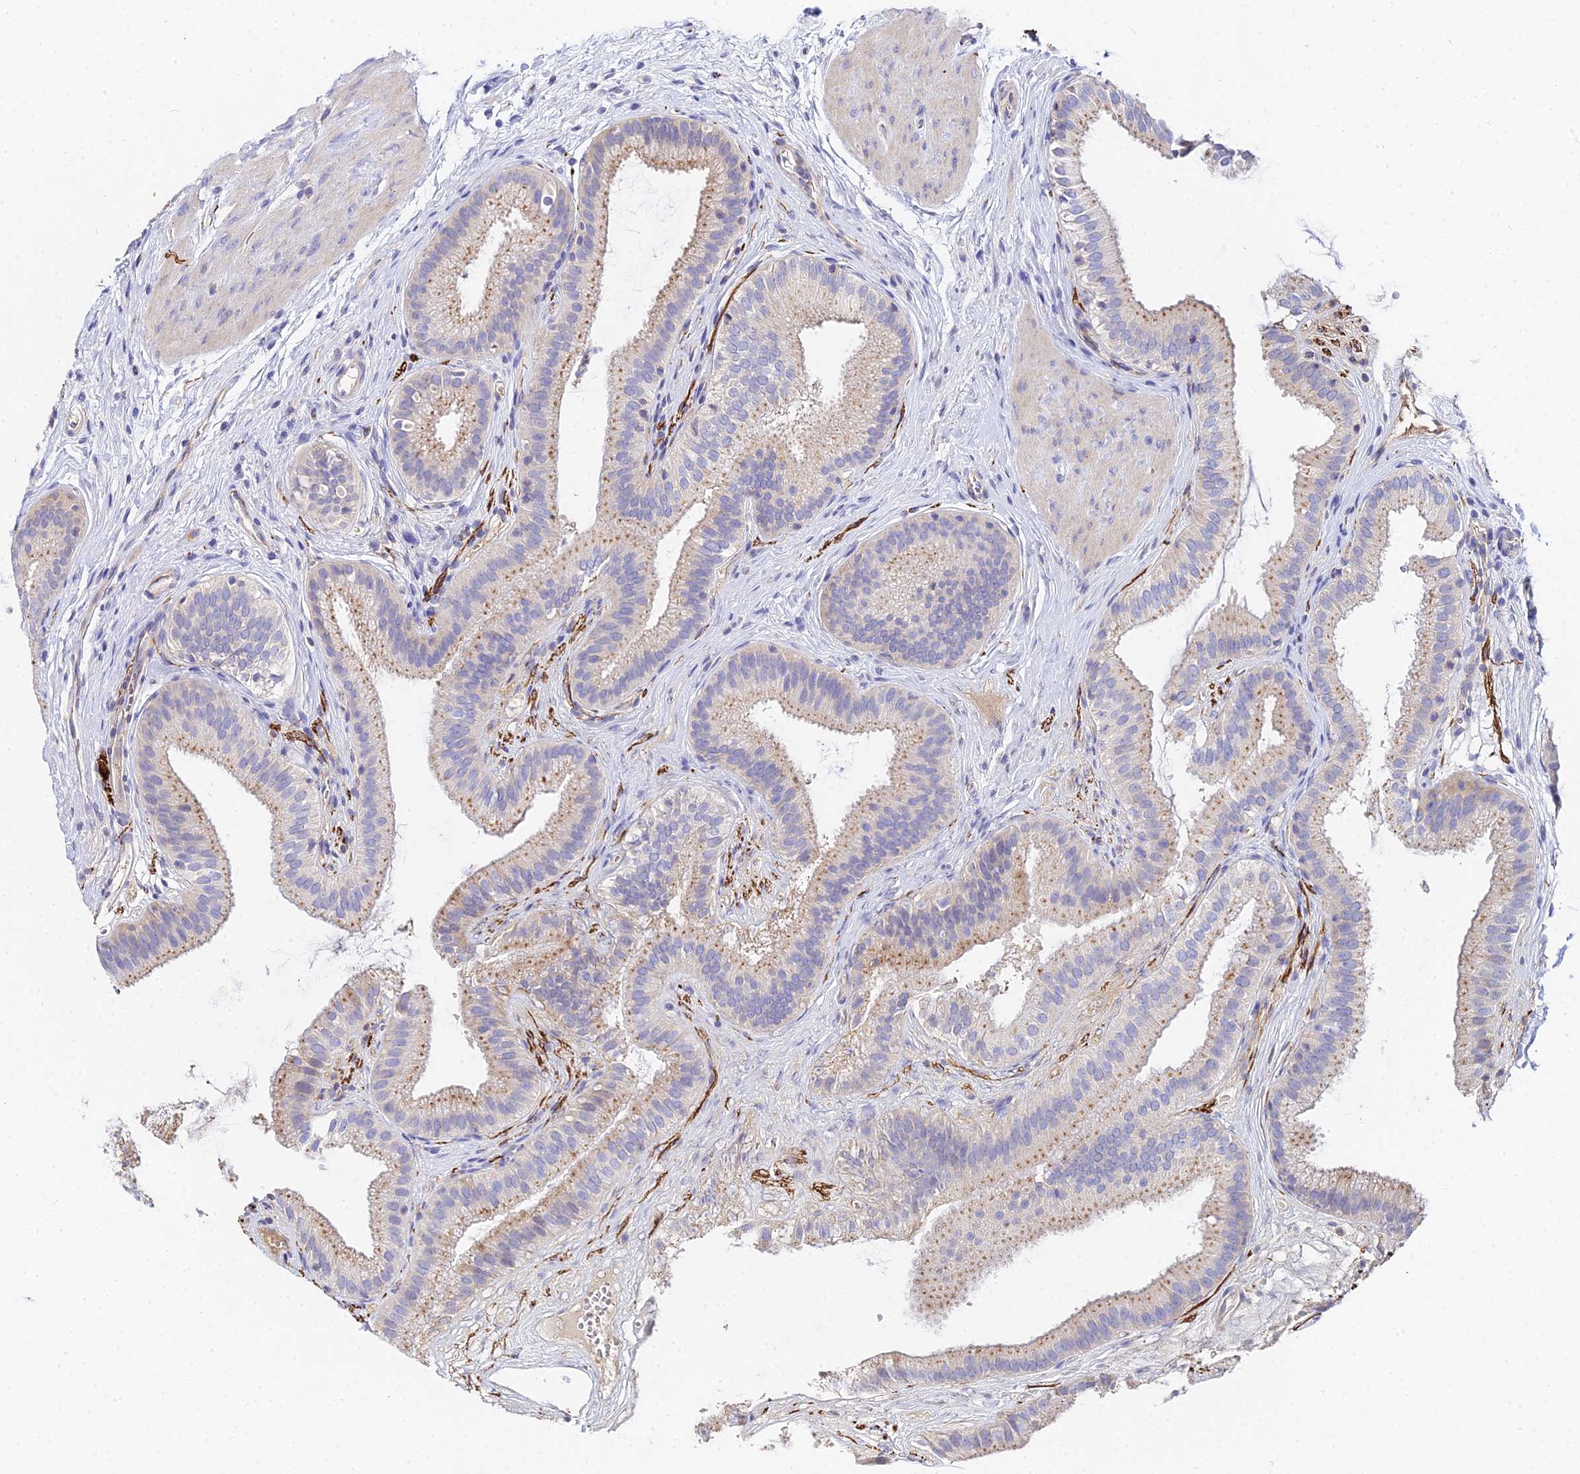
{"staining": {"intensity": "moderate", "quantity": ">75%", "location": "cytoplasmic/membranous"}, "tissue": "gallbladder", "cell_type": "Glandular cells", "image_type": "normal", "snomed": [{"axis": "morphology", "description": "Normal tissue, NOS"}, {"axis": "topography", "description": "Gallbladder"}], "caption": "Glandular cells display medium levels of moderate cytoplasmic/membranous positivity in about >75% of cells in benign gallbladder.", "gene": "APOBEC3H", "patient": {"sex": "female", "age": 54}}